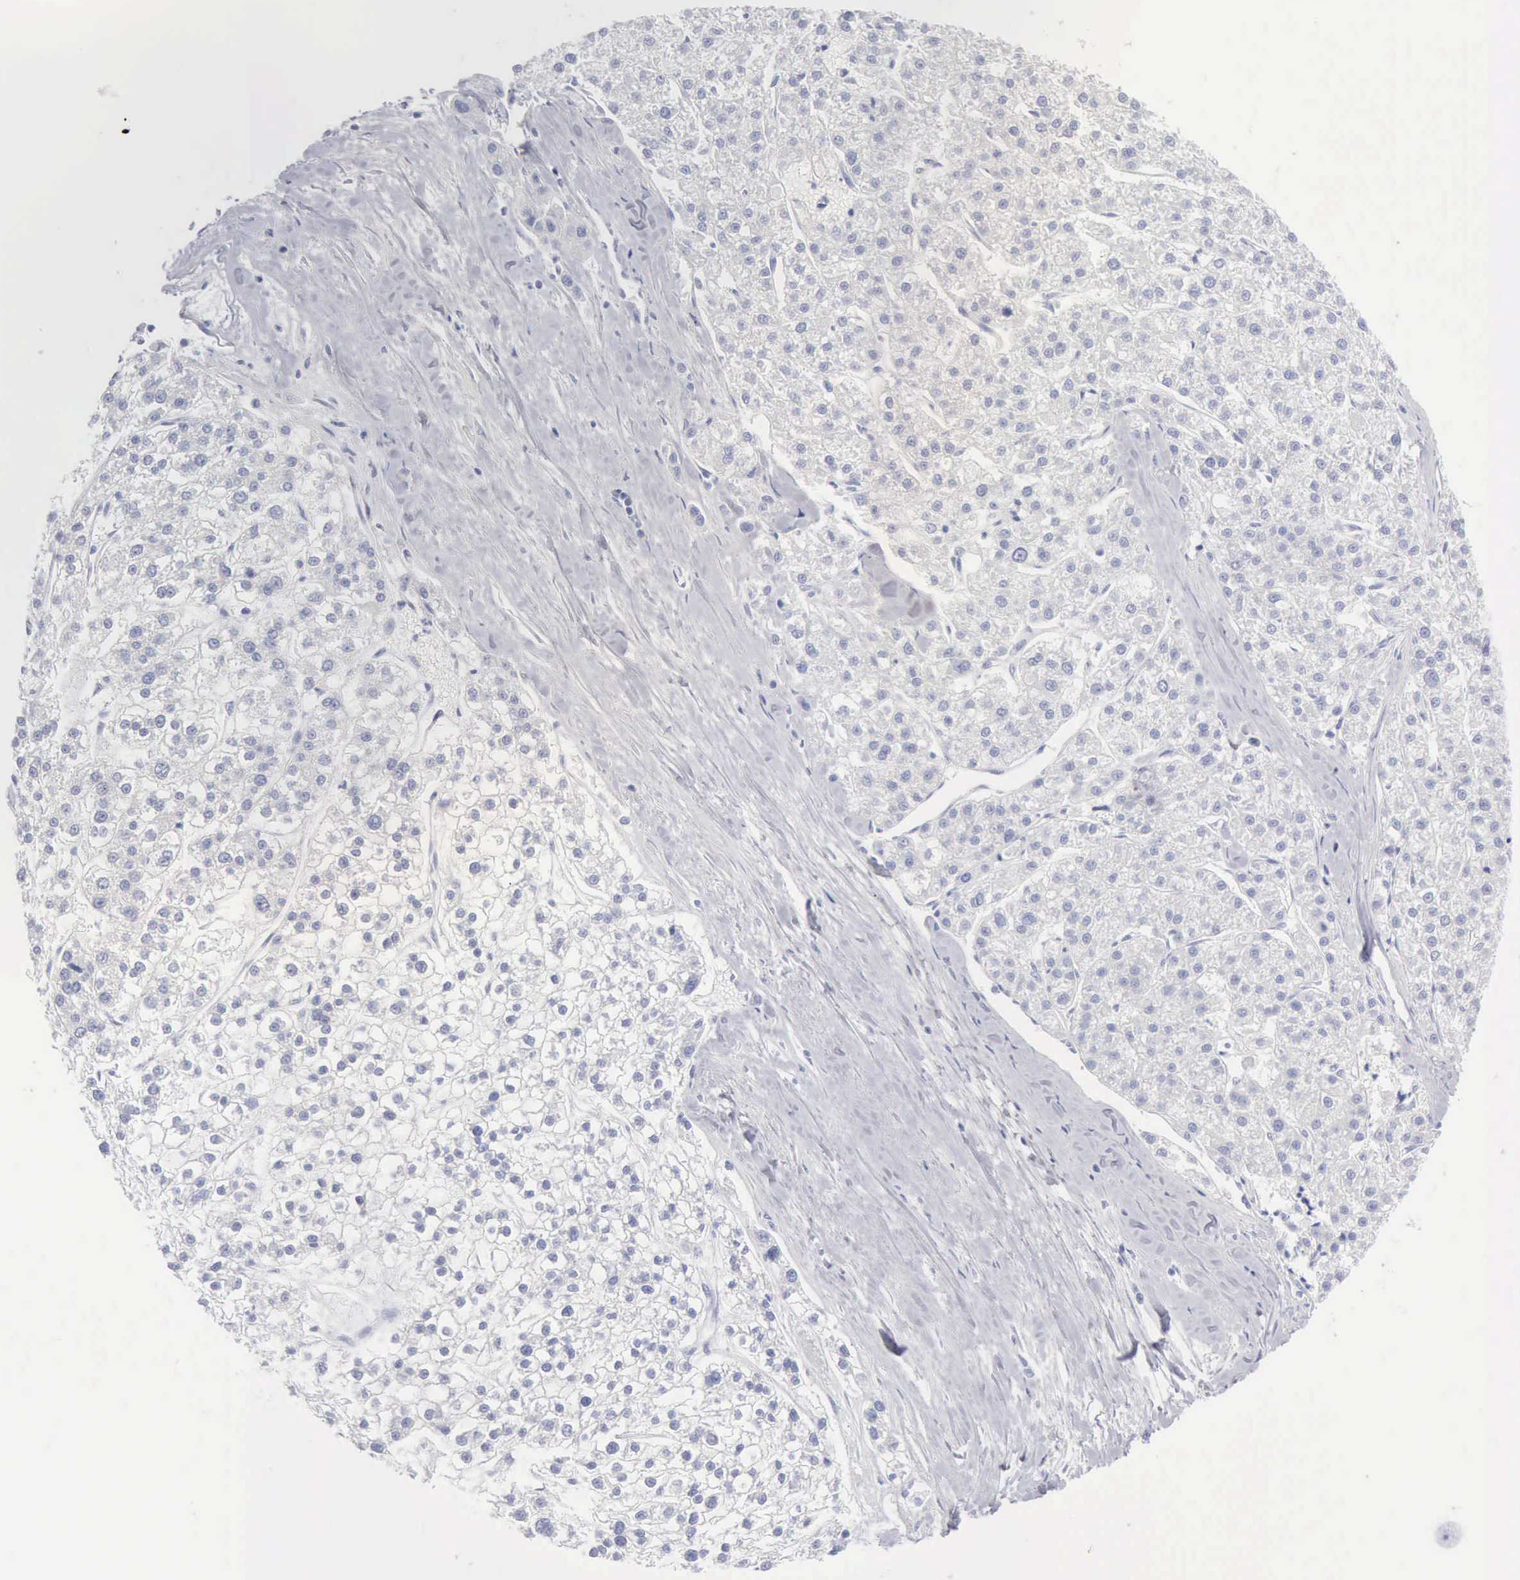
{"staining": {"intensity": "negative", "quantity": "none", "location": "none"}, "tissue": "liver cancer", "cell_type": "Tumor cells", "image_type": "cancer", "snomed": [{"axis": "morphology", "description": "Carcinoma, Hepatocellular, NOS"}, {"axis": "topography", "description": "Liver"}], "caption": "Micrograph shows no significant protein staining in tumor cells of liver hepatocellular carcinoma.", "gene": "KRT5", "patient": {"sex": "female", "age": 85}}